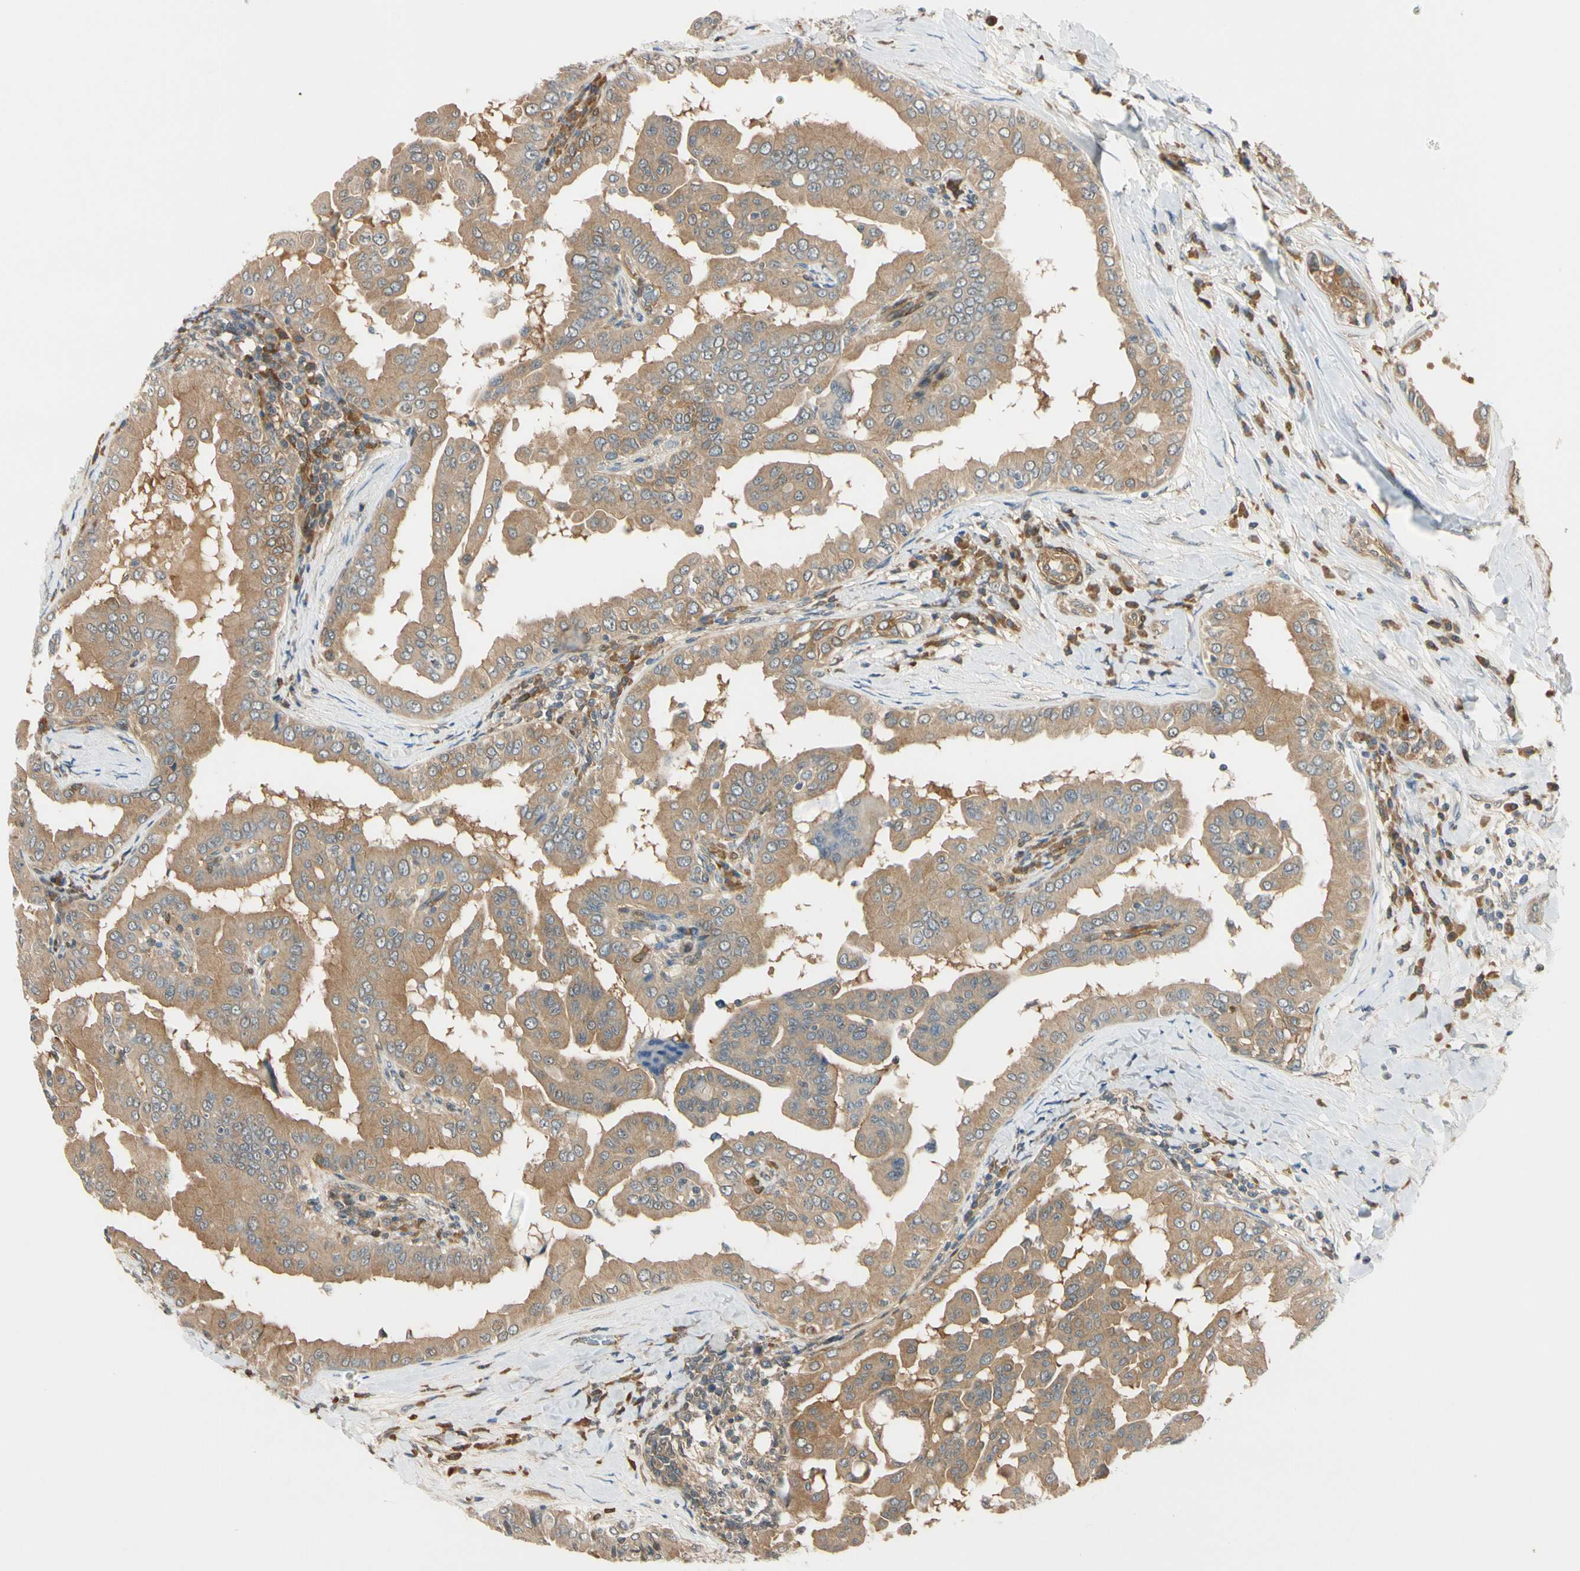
{"staining": {"intensity": "moderate", "quantity": ">75%", "location": "cytoplasmic/membranous"}, "tissue": "thyroid cancer", "cell_type": "Tumor cells", "image_type": "cancer", "snomed": [{"axis": "morphology", "description": "Papillary adenocarcinoma, NOS"}, {"axis": "topography", "description": "Thyroid gland"}], "caption": "IHC (DAB) staining of thyroid papillary adenocarcinoma demonstrates moderate cytoplasmic/membranous protein positivity in about >75% of tumor cells. (Stains: DAB (3,3'-diaminobenzidine) in brown, nuclei in blue, Microscopy: brightfield microscopy at high magnification).", "gene": "RASGRF1", "patient": {"sex": "male", "age": 33}}